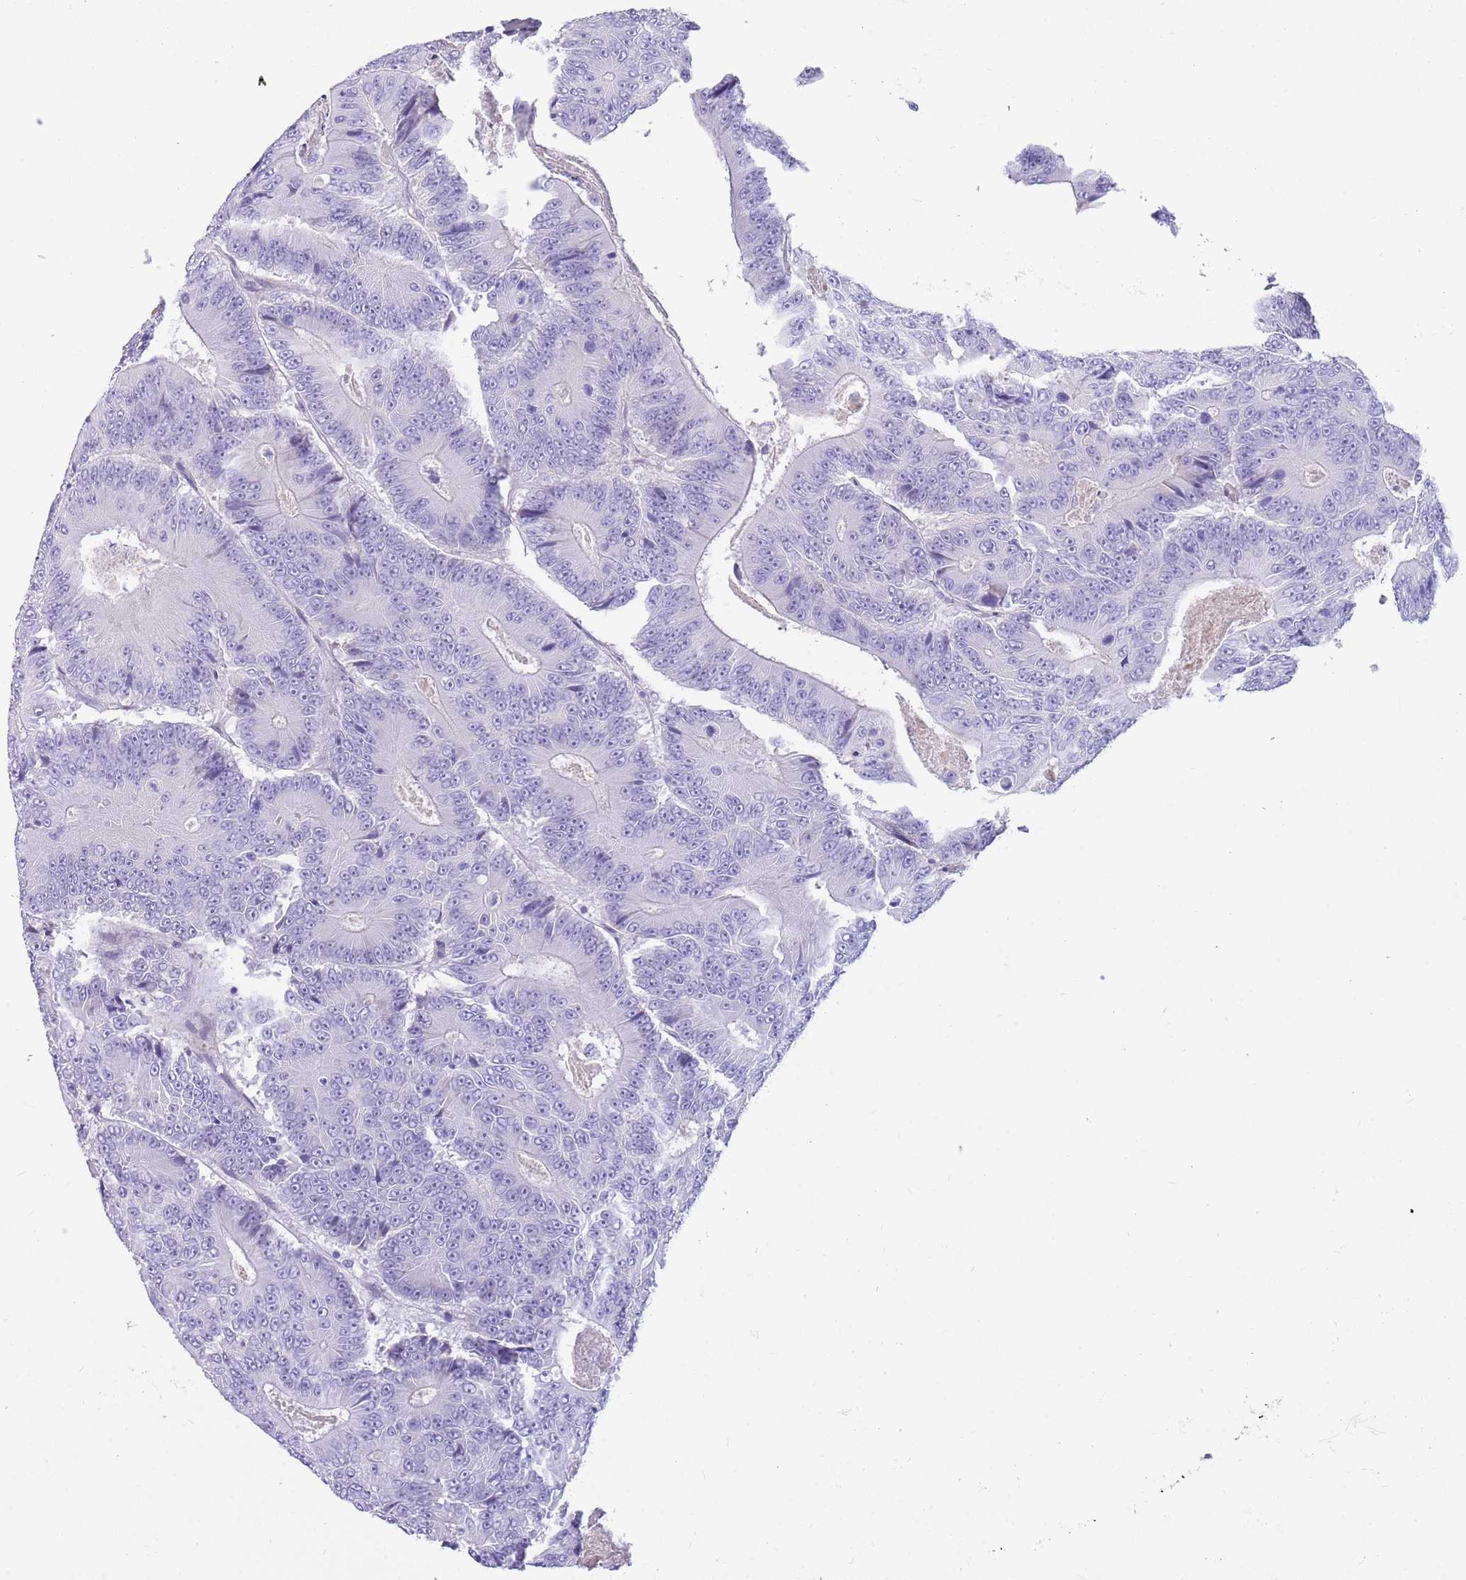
{"staining": {"intensity": "negative", "quantity": "none", "location": "none"}, "tissue": "colorectal cancer", "cell_type": "Tumor cells", "image_type": "cancer", "snomed": [{"axis": "morphology", "description": "Adenocarcinoma, NOS"}, {"axis": "topography", "description": "Colon"}], "caption": "Tumor cells are negative for brown protein staining in colorectal cancer.", "gene": "LEPROTL1", "patient": {"sex": "male", "age": 83}}